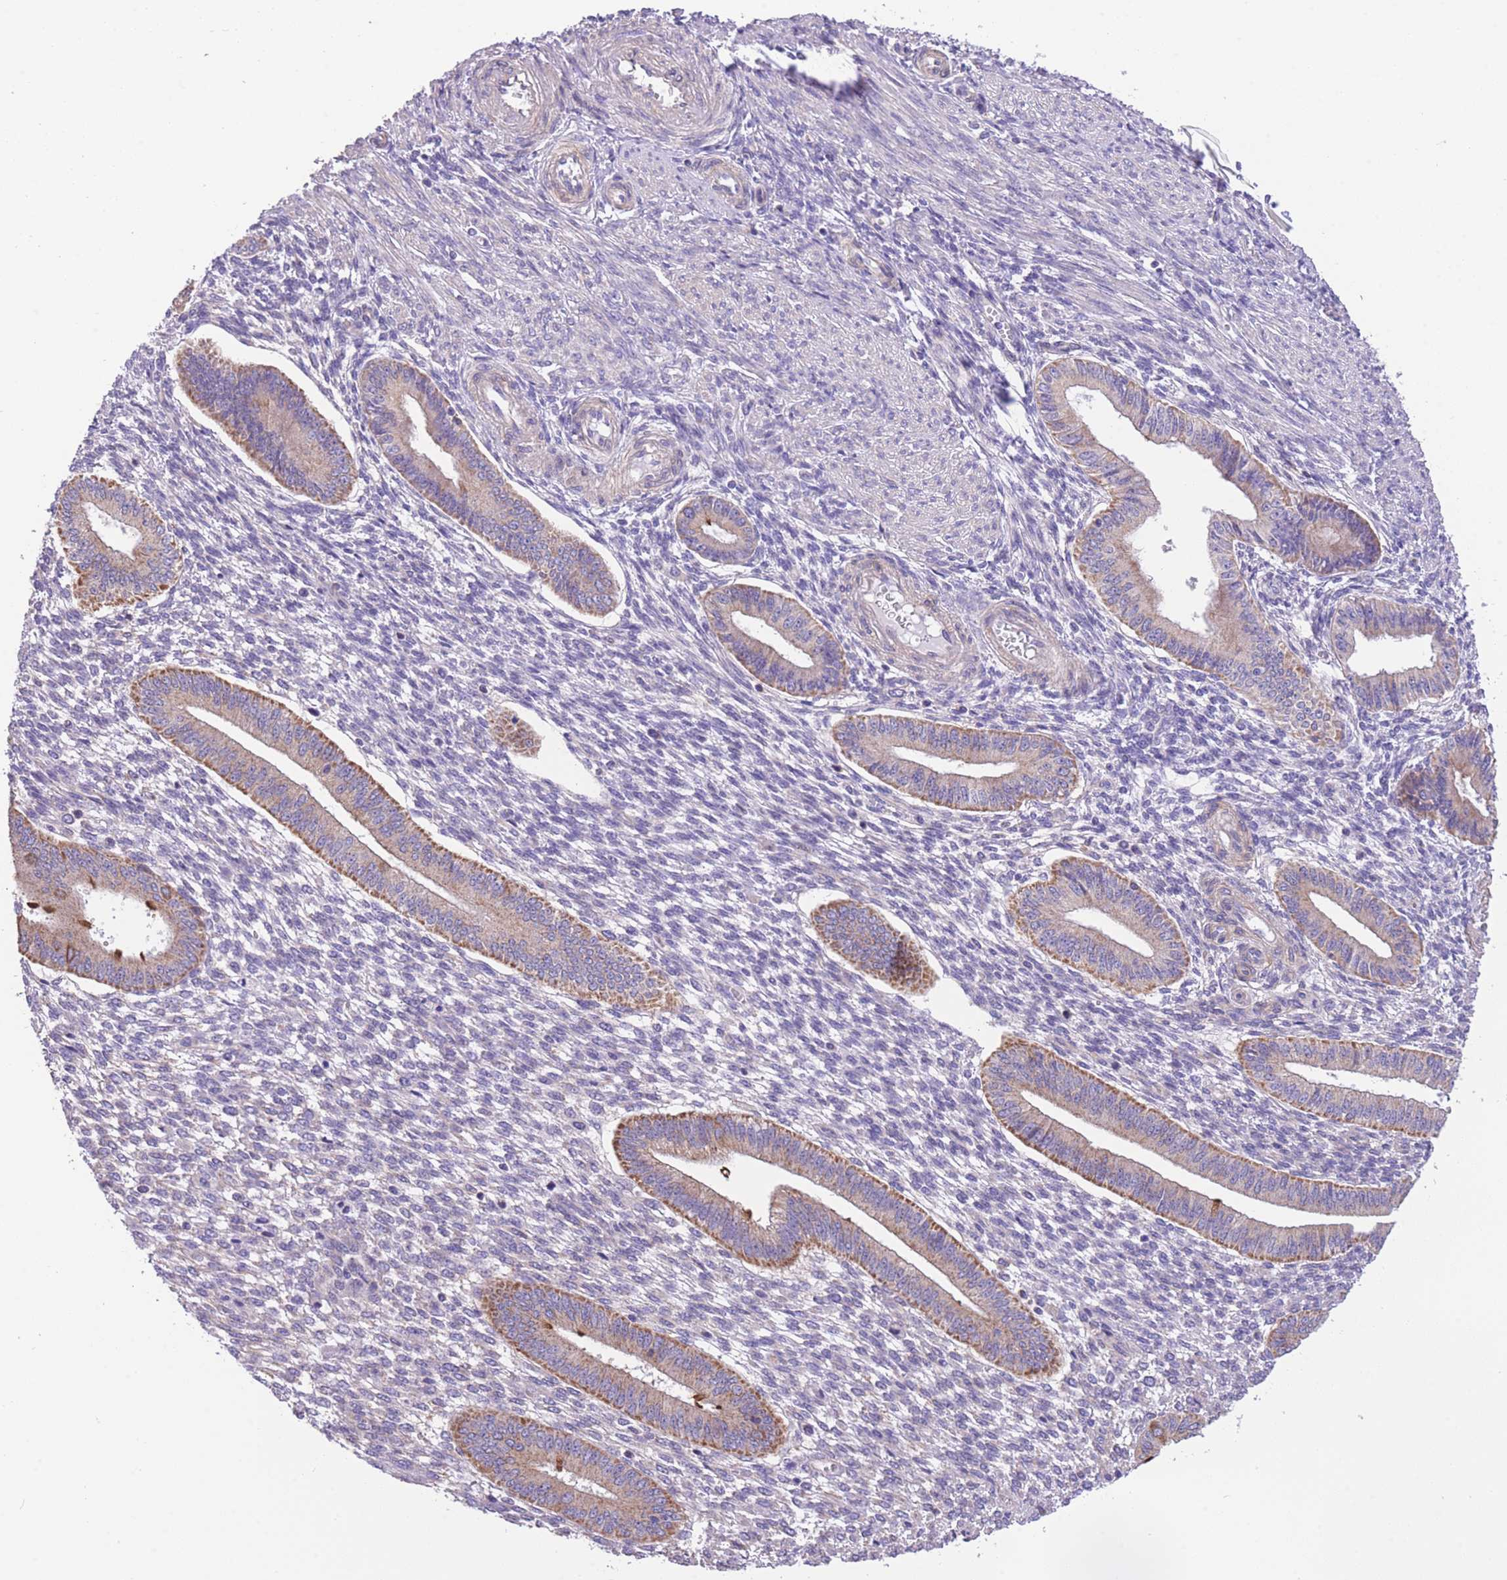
{"staining": {"intensity": "negative", "quantity": "none", "location": "none"}, "tissue": "endometrium", "cell_type": "Cells in endometrial stroma", "image_type": "normal", "snomed": [{"axis": "morphology", "description": "Normal tissue, NOS"}, {"axis": "topography", "description": "Endometrium"}], "caption": "High magnification brightfield microscopy of benign endometrium stained with DAB (3,3'-diaminobenzidine) (brown) and counterstained with hematoxylin (blue): cells in endometrial stroma show no significant positivity. (DAB immunohistochemistry (IHC) visualized using brightfield microscopy, high magnification).", "gene": "RHOU", "patient": {"sex": "female", "age": 36}}